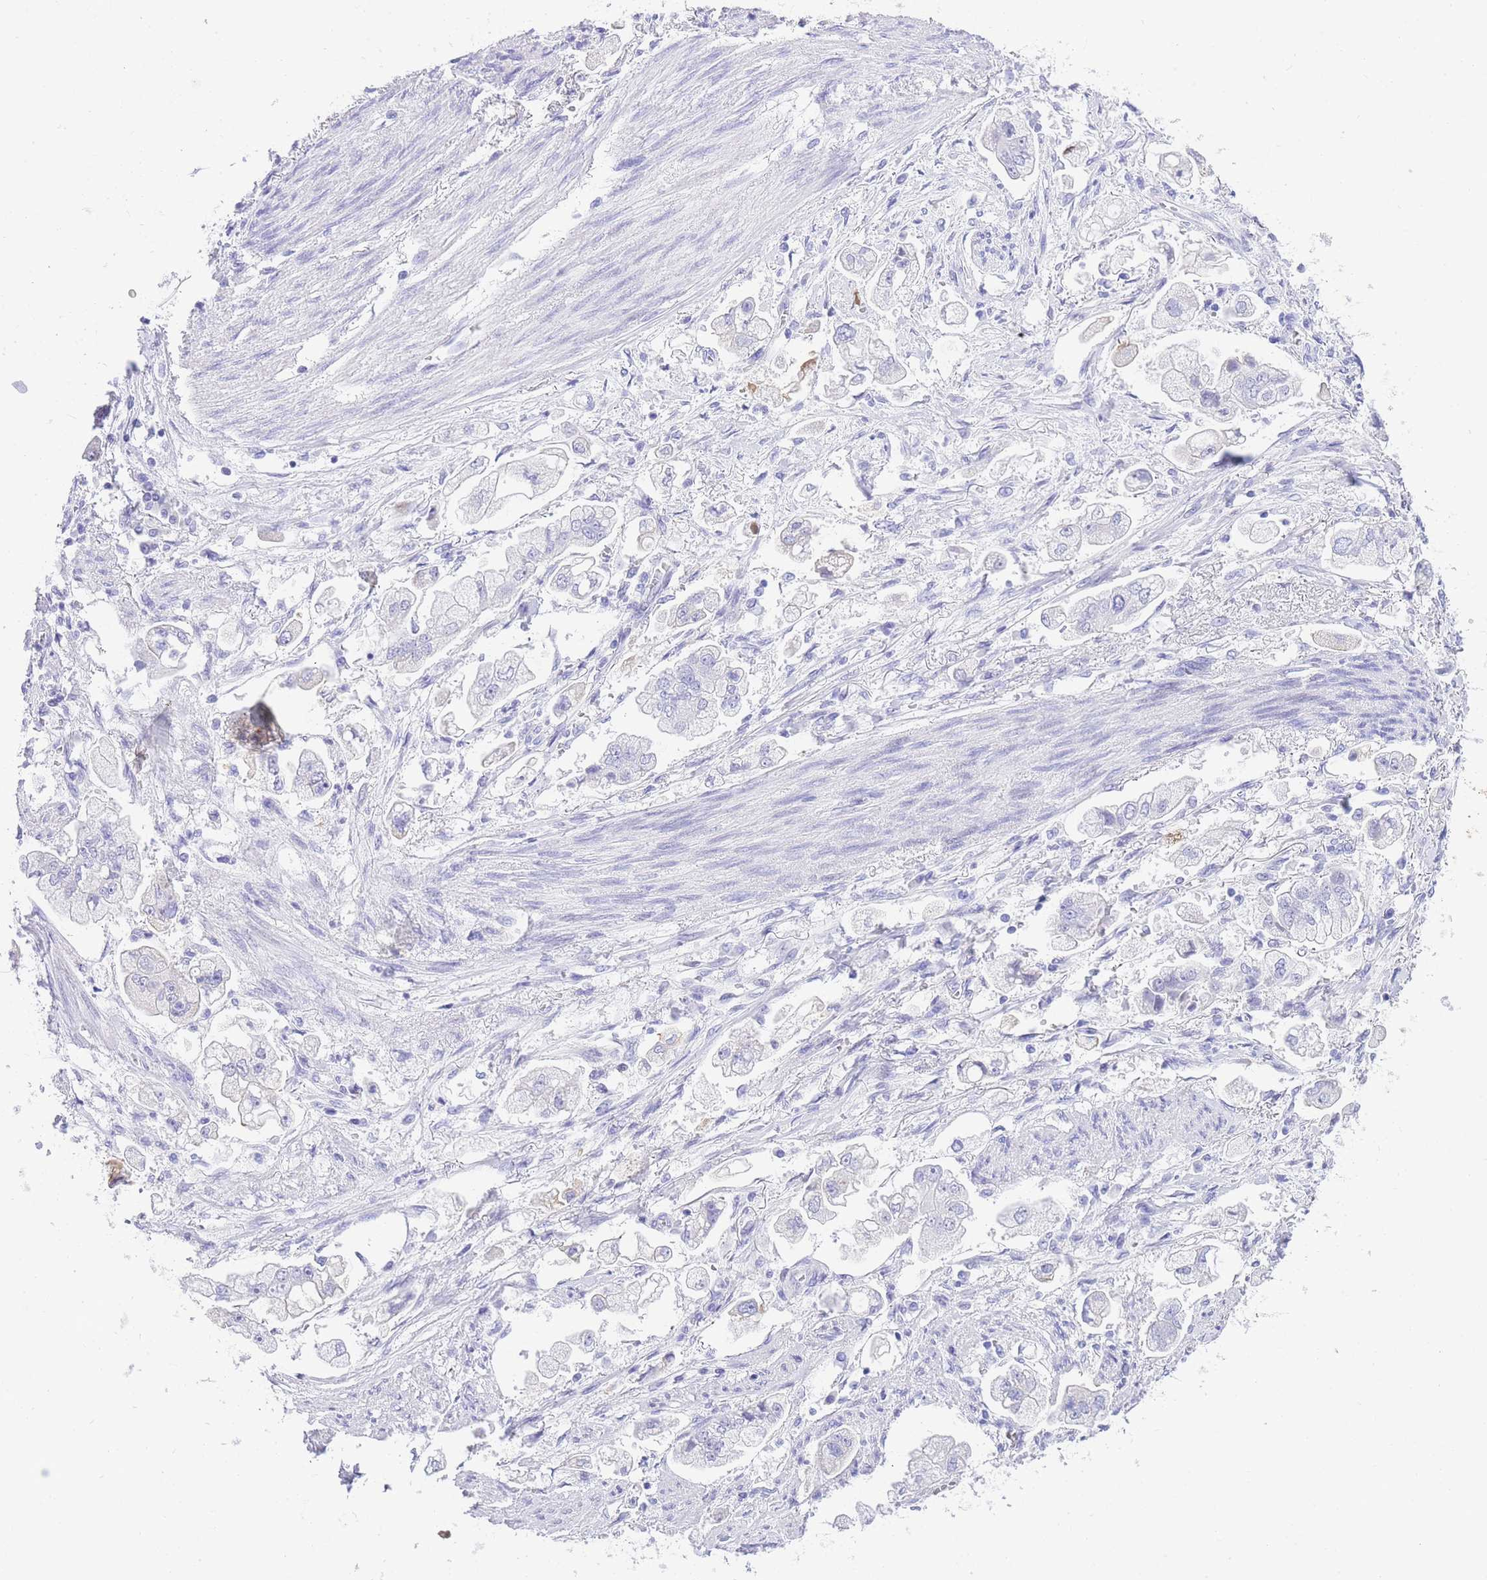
{"staining": {"intensity": "negative", "quantity": "none", "location": "none"}, "tissue": "stomach cancer", "cell_type": "Tumor cells", "image_type": "cancer", "snomed": [{"axis": "morphology", "description": "Adenocarcinoma, NOS"}, {"axis": "topography", "description": "Stomach"}], "caption": "DAB immunohistochemical staining of human adenocarcinoma (stomach) exhibits no significant expression in tumor cells.", "gene": "TIFAB", "patient": {"sex": "male", "age": 62}}